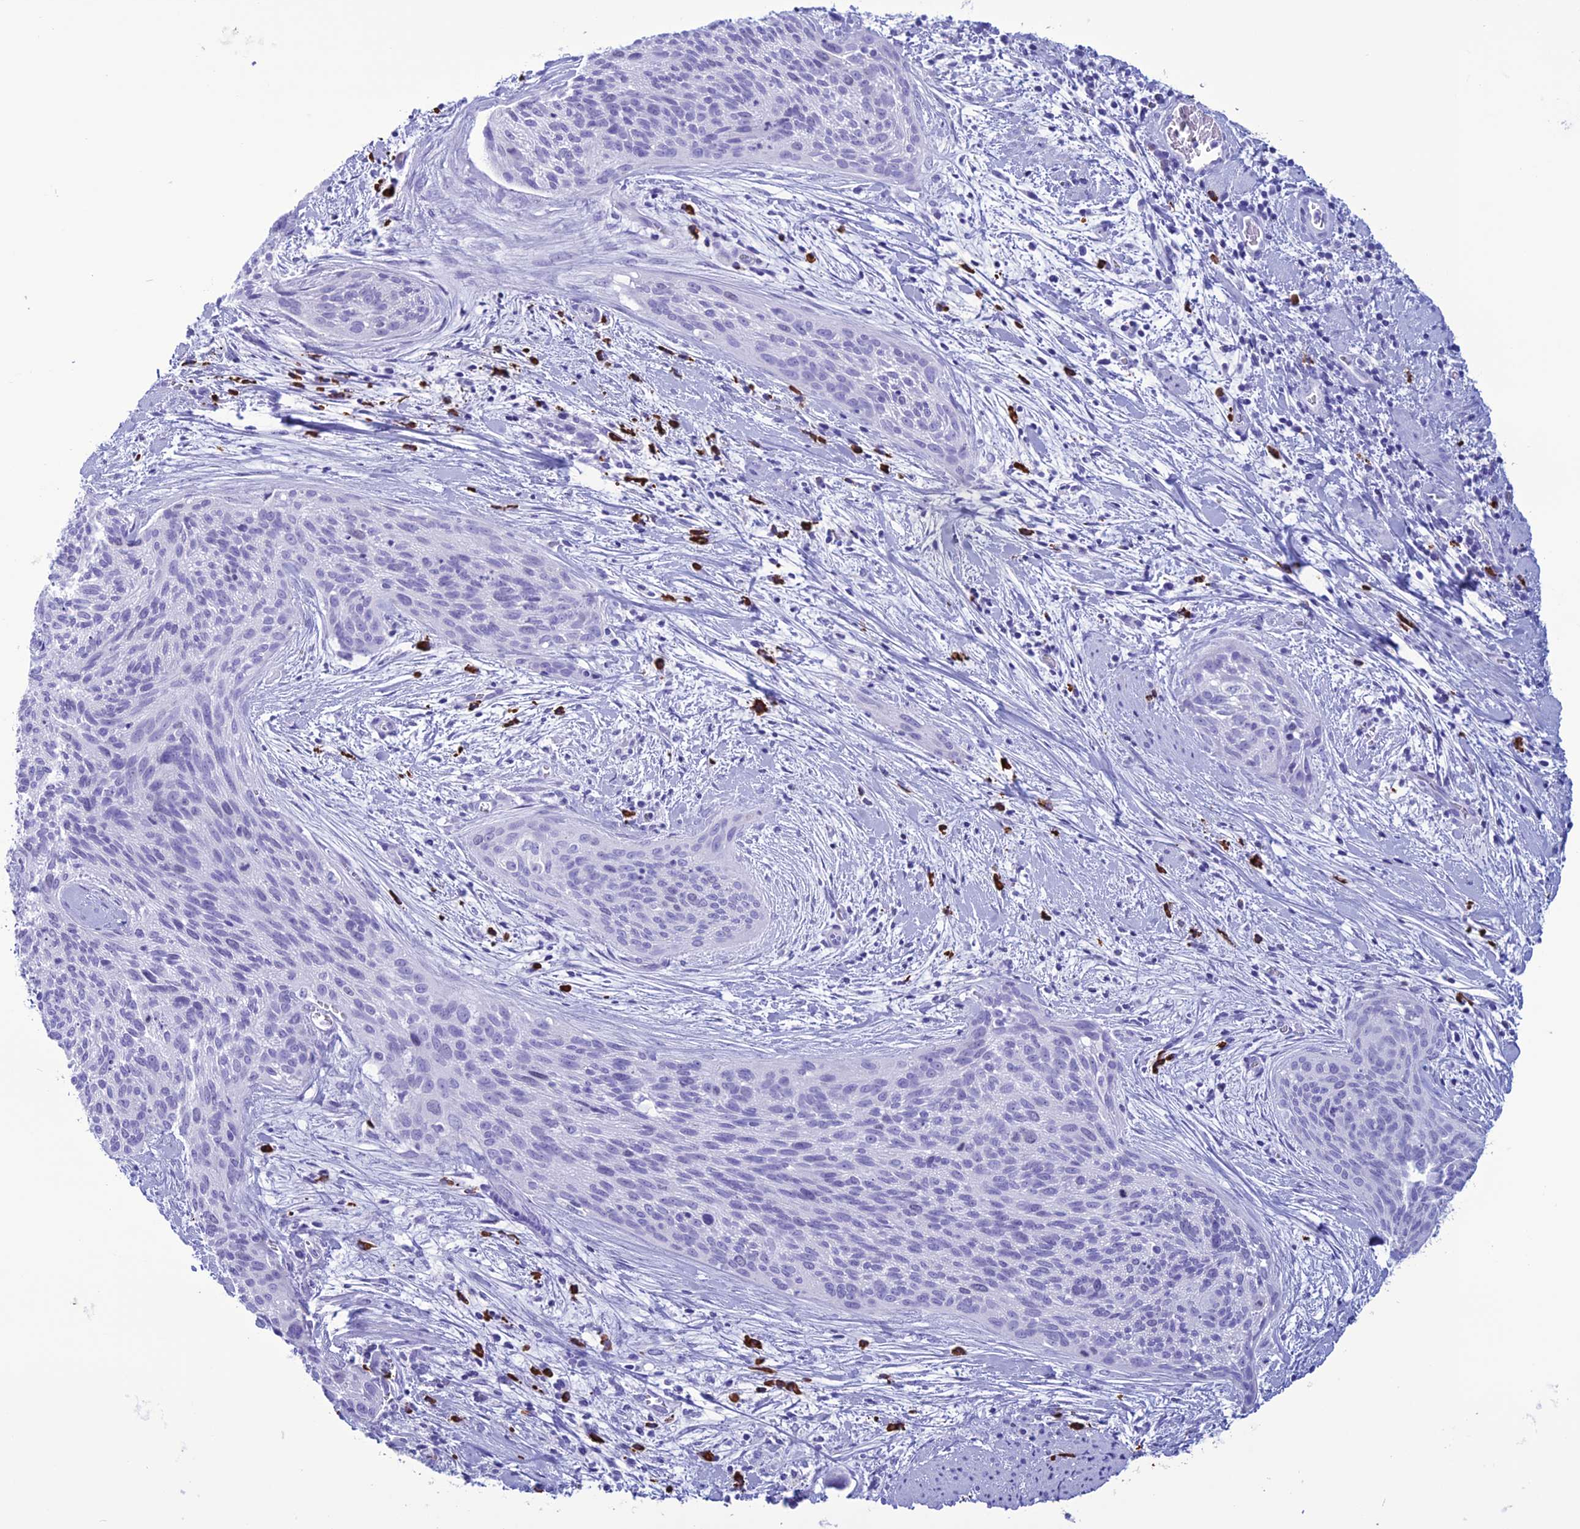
{"staining": {"intensity": "negative", "quantity": "none", "location": "none"}, "tissue": "cervical cancer", "cell_type": "Tumor cells", "image_type": "cancer", "snomed": [{"axis": "morphology", "description": "Squamous cell carcinoma, NOS"}, {"axis": "topography", "description": "Cervix"}], "caption": "Cervical squamous cell carcinoma stained for a protein using IHC displays no positivity tumor cells.", "gene": "MZB1", "patient": {"sex": "female", "age": 55}}